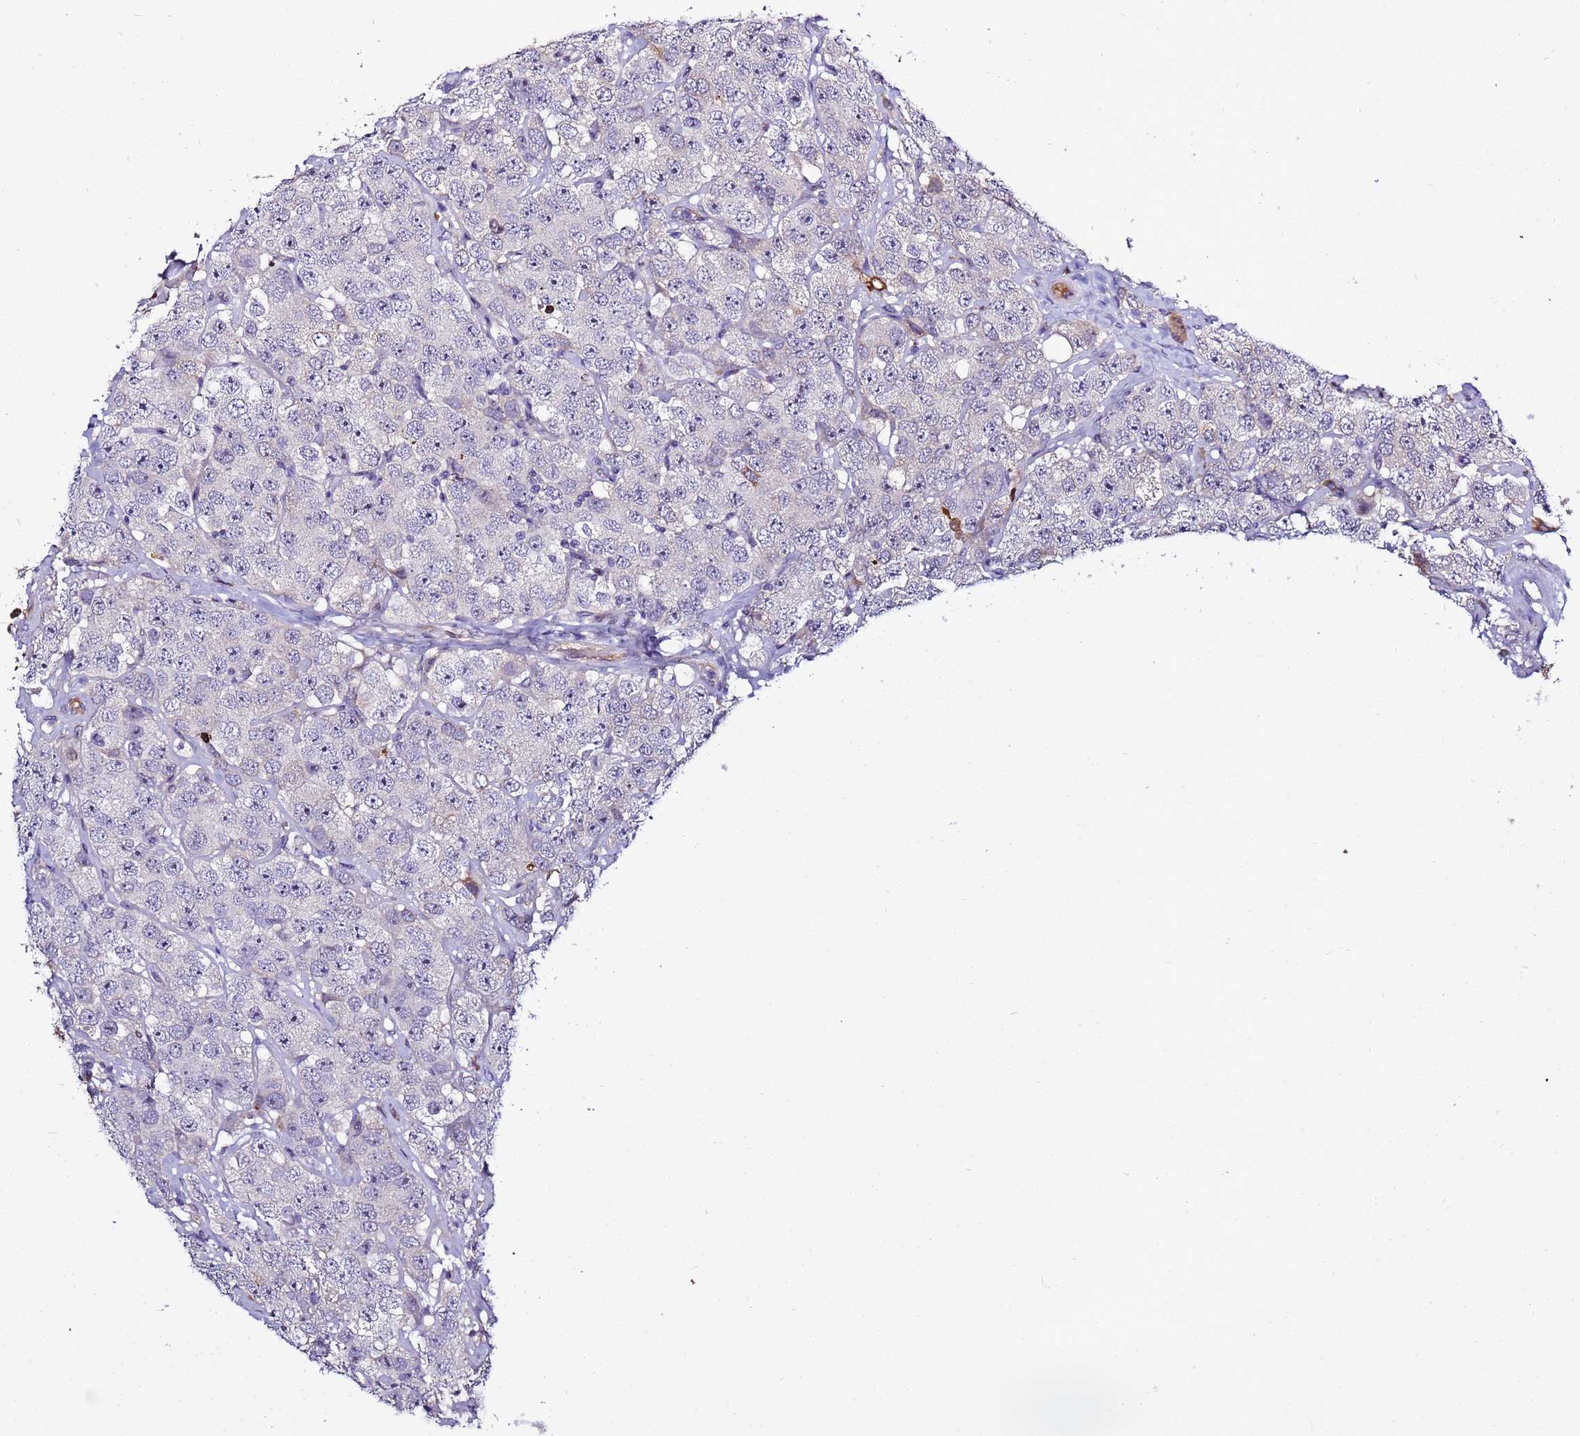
{"staining": {"intensity": "negative", "quantity": "none", "location": "none"}, "tissue": "testis cancer", "cell_type": "Tumor cells", "image_type": "cancer", "snomed": [{"axis": "morphology", "description": "Seminoma, NOS"}, {"axis": "topography", "description": "Testis"}], "caption": "DAB (3,3'-diaminobenzidine) immunohistochemical staining of seminoma (testis) displays no significant staining in tumor cells.", "gene": "NOL8", "patient": {"sex": "male", "age": 28}}